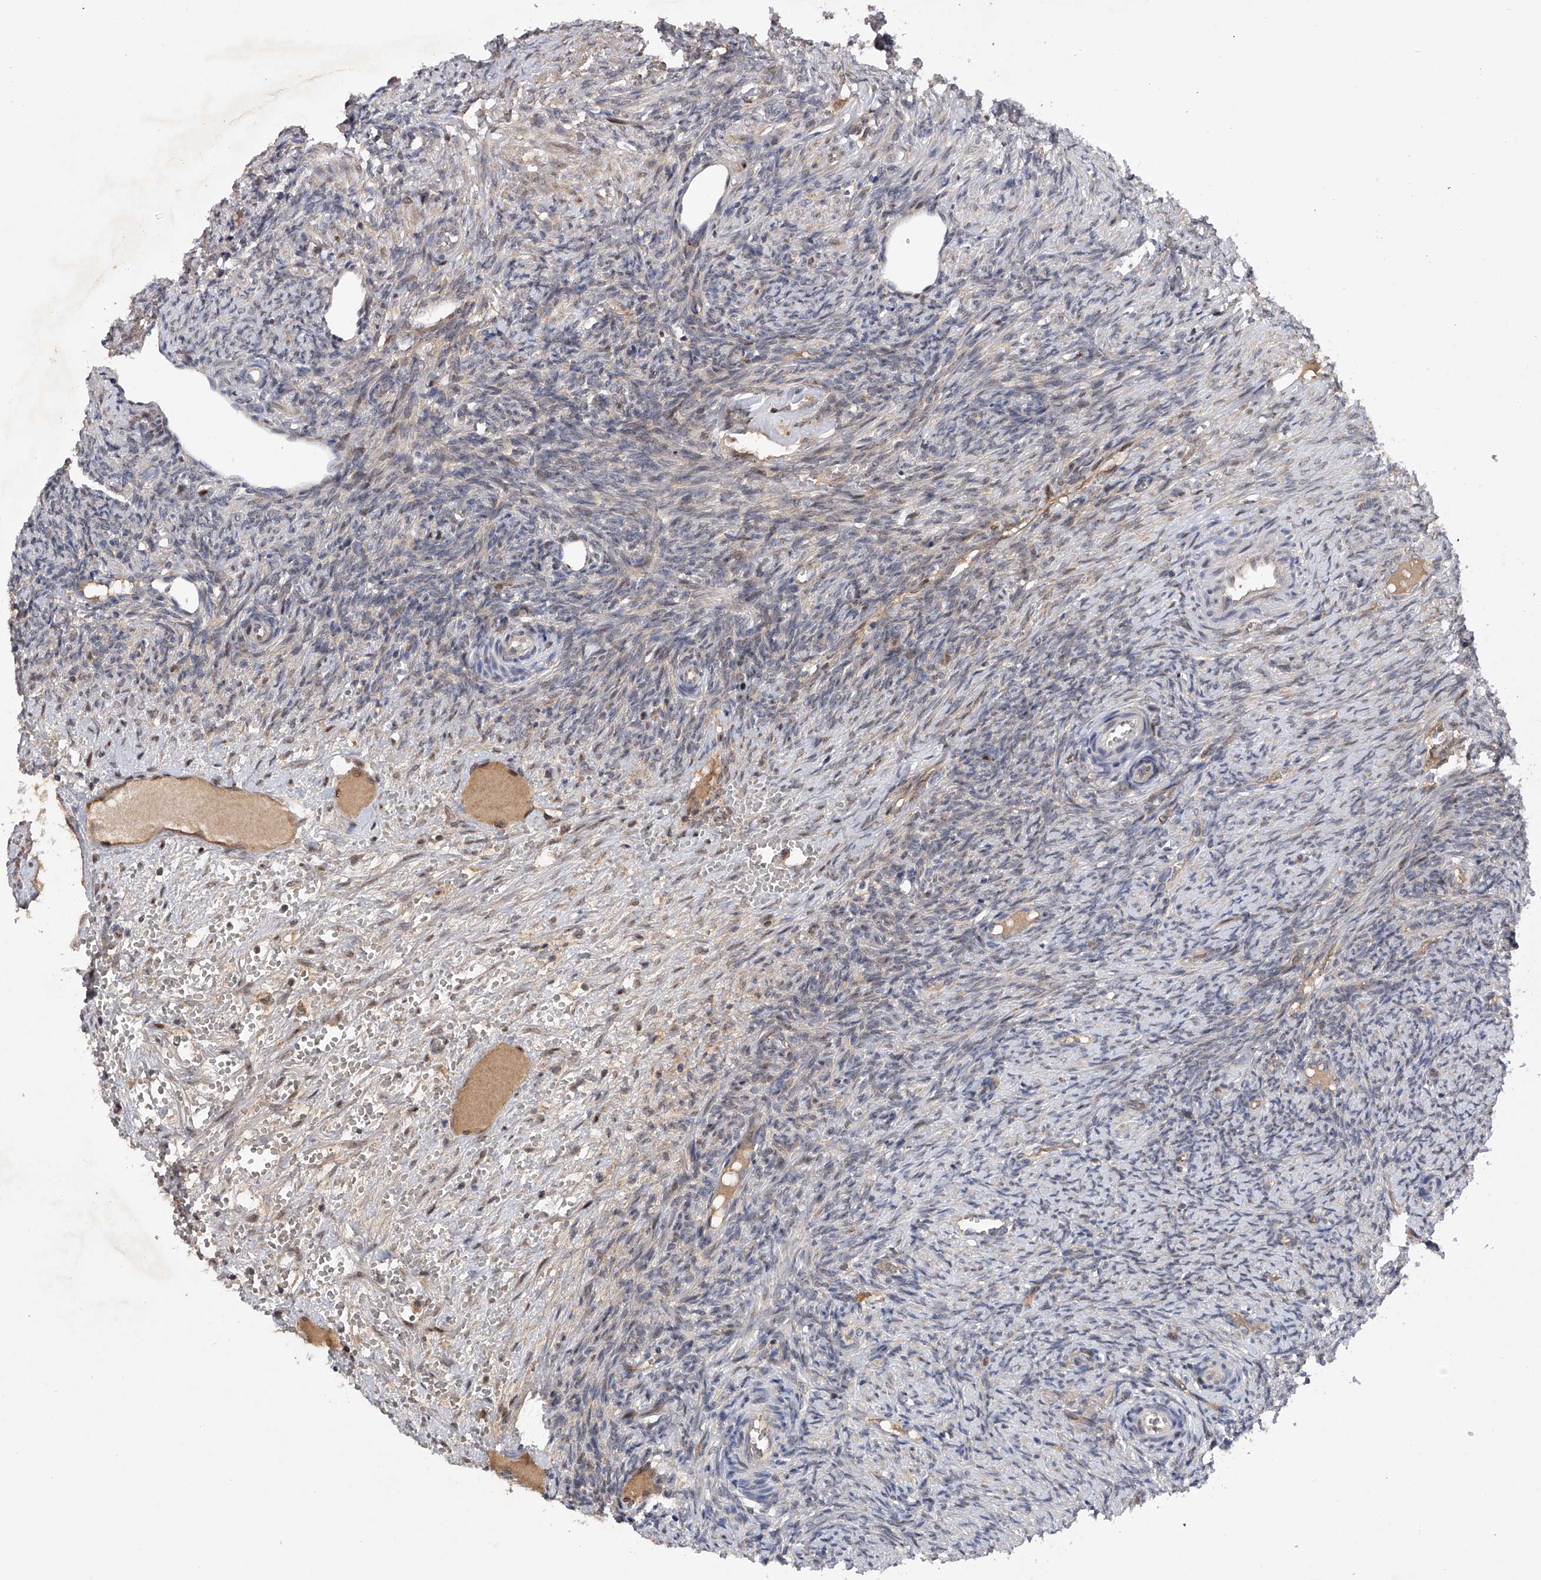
{"staining": {"intensity": "strong", "quantity": ">75%", "location": "cytoplasmic/membranous,nuclear"}, "tissue": "ovary", "cell_type": "Follicle cells", "image_type": "normal", "snomed": [{"axis": "morphology", "description": "Normal tissue, NOS"}, {"axis": "topography", "description": "Ovary"}], "caption": "High-magnification brightfield microscopy of unremarkable ovary stained with DAB (3,3'-diaminobenzidine) (brown) and counterstained with hematoxylin (blue). follicle cells exhibit strong cytoplasmic/membranous,nuclear staining is present in about>75% of cells. The protein of interest is shown in brown color, while the nuclei are stained blue.", "gene": "RWDD2A", "patient": {"sex": "female", "age": 41}}